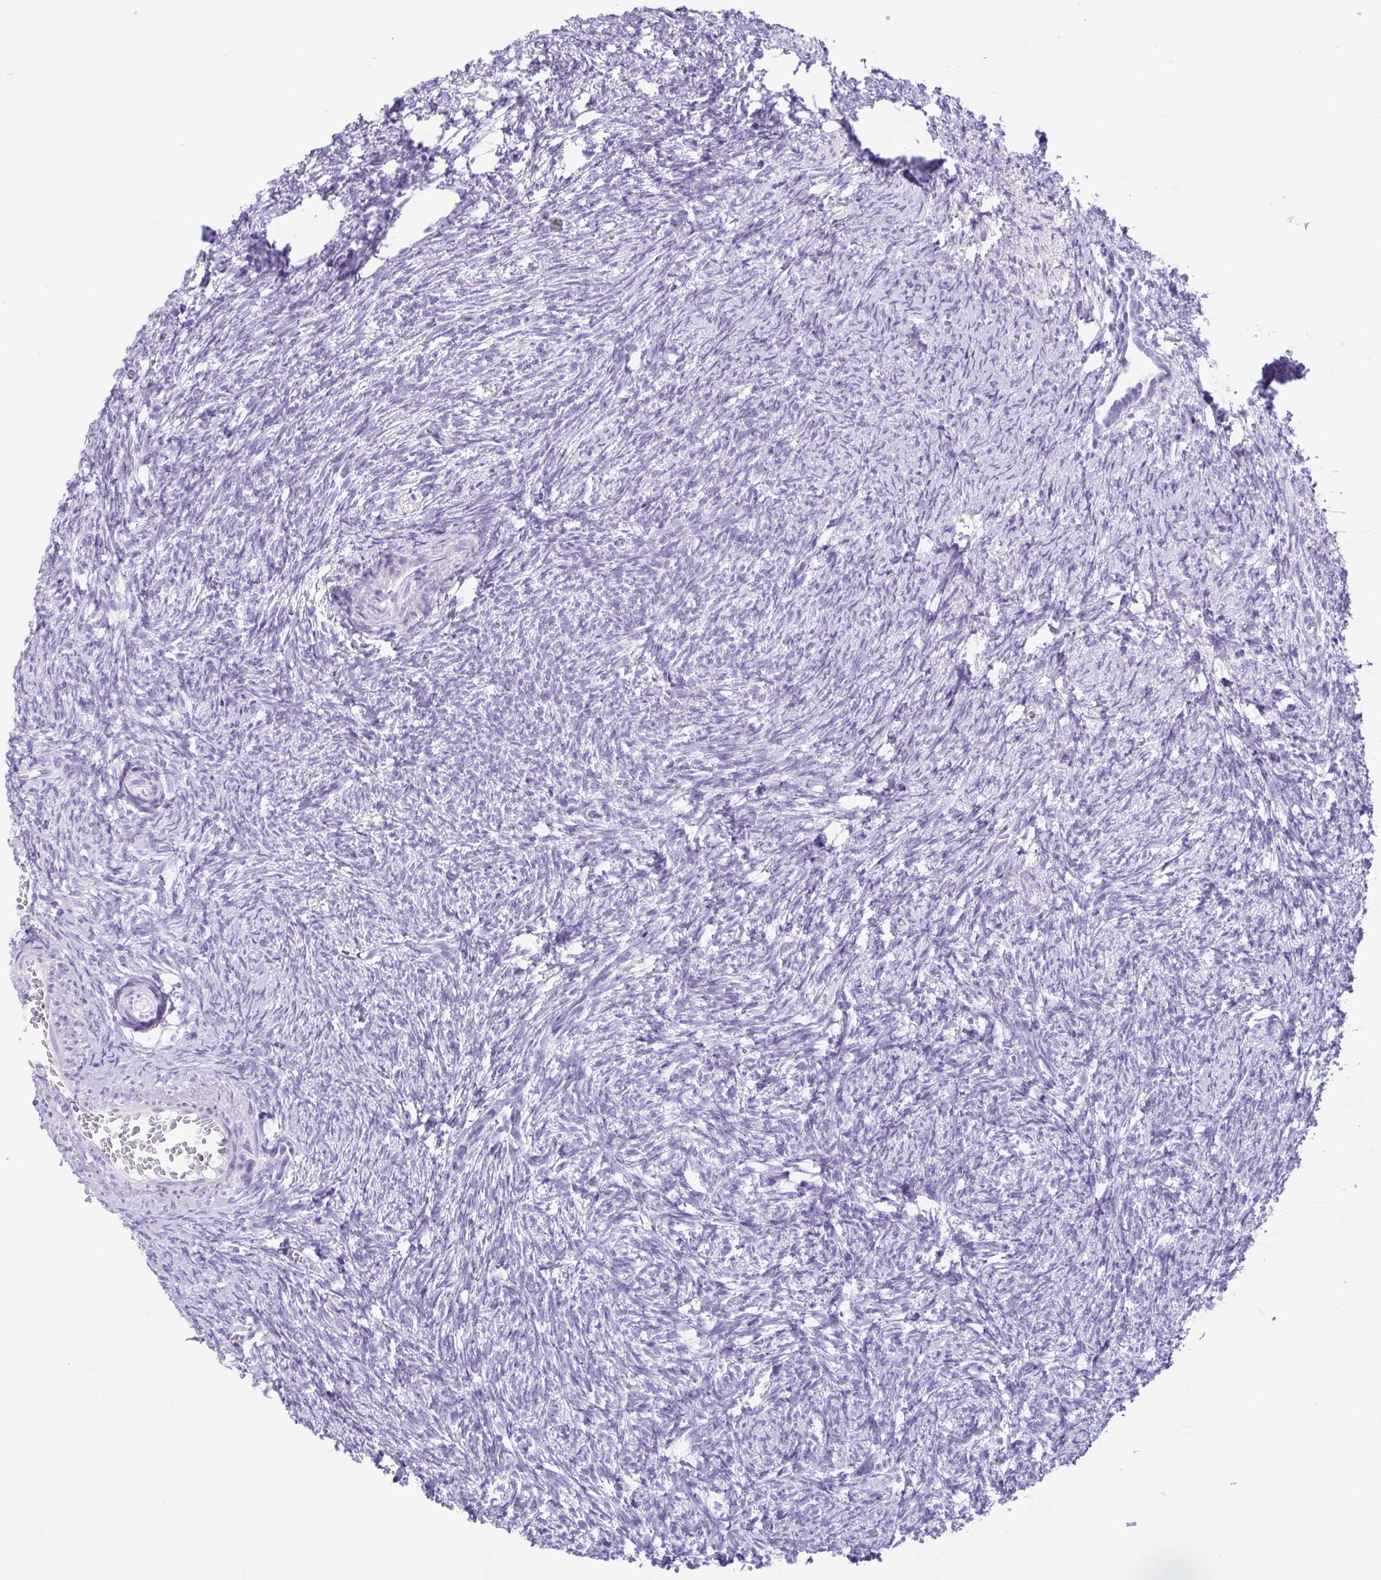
{"staining": {"intensity": "negative", "quantity": "none", "location": "none"}, "tissue": "ovary", "cell_type": "Follicle cells", "image_type": "normal", "snomed": [{"axis": "morphology", "description": "Normal tissue, NOS"}, {"axis": "topography", "description": "Ovary"}], "caption": "Follicle cells show no significant expression in unremarkable ovary. Brightfield microscopy of immunohistochemistry stained with DAB (brown) and hematoxylin (blue), captured at high magnification.", "gene": "ENSG00000274792", "patient": {"sex": "female", "age": 41}}